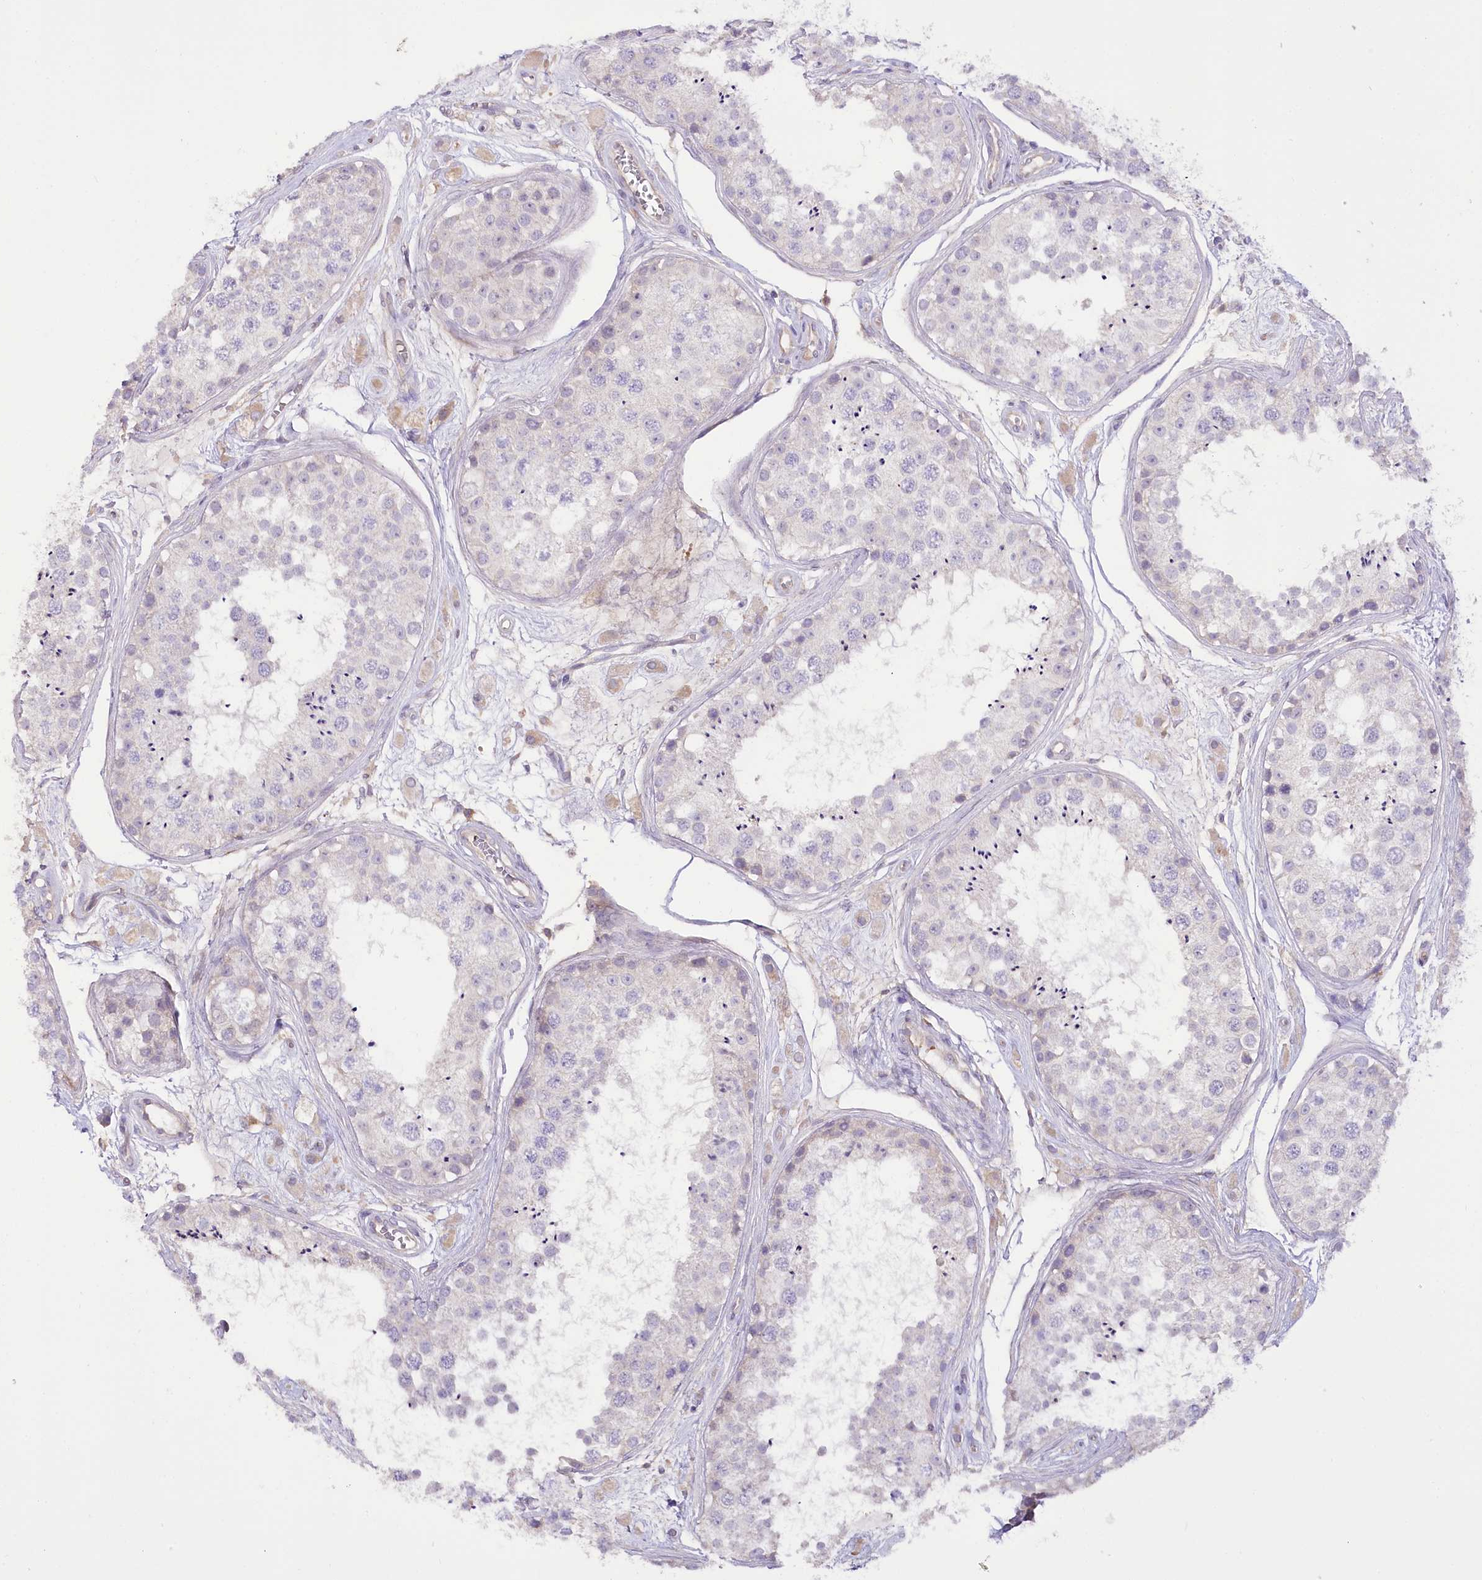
{"staining": {"intensity": "negative", "quantity": "none", "location": "none"}, "tissue": "testis", "cell_type": "Cells in seminiferous ducts", "image_type": "normal", "snomed": [{"axis": "morphology", "description": "Normal tissue, NOS"}, {"axis": "topography", "description": "Testis"}], "caption": "This is an IHC histopathology image of unremarkable testis. There is no expression in cells in seminiferous ducts.", "gene": "DPYD", "patient": {"sex": "male", "age": 25}}